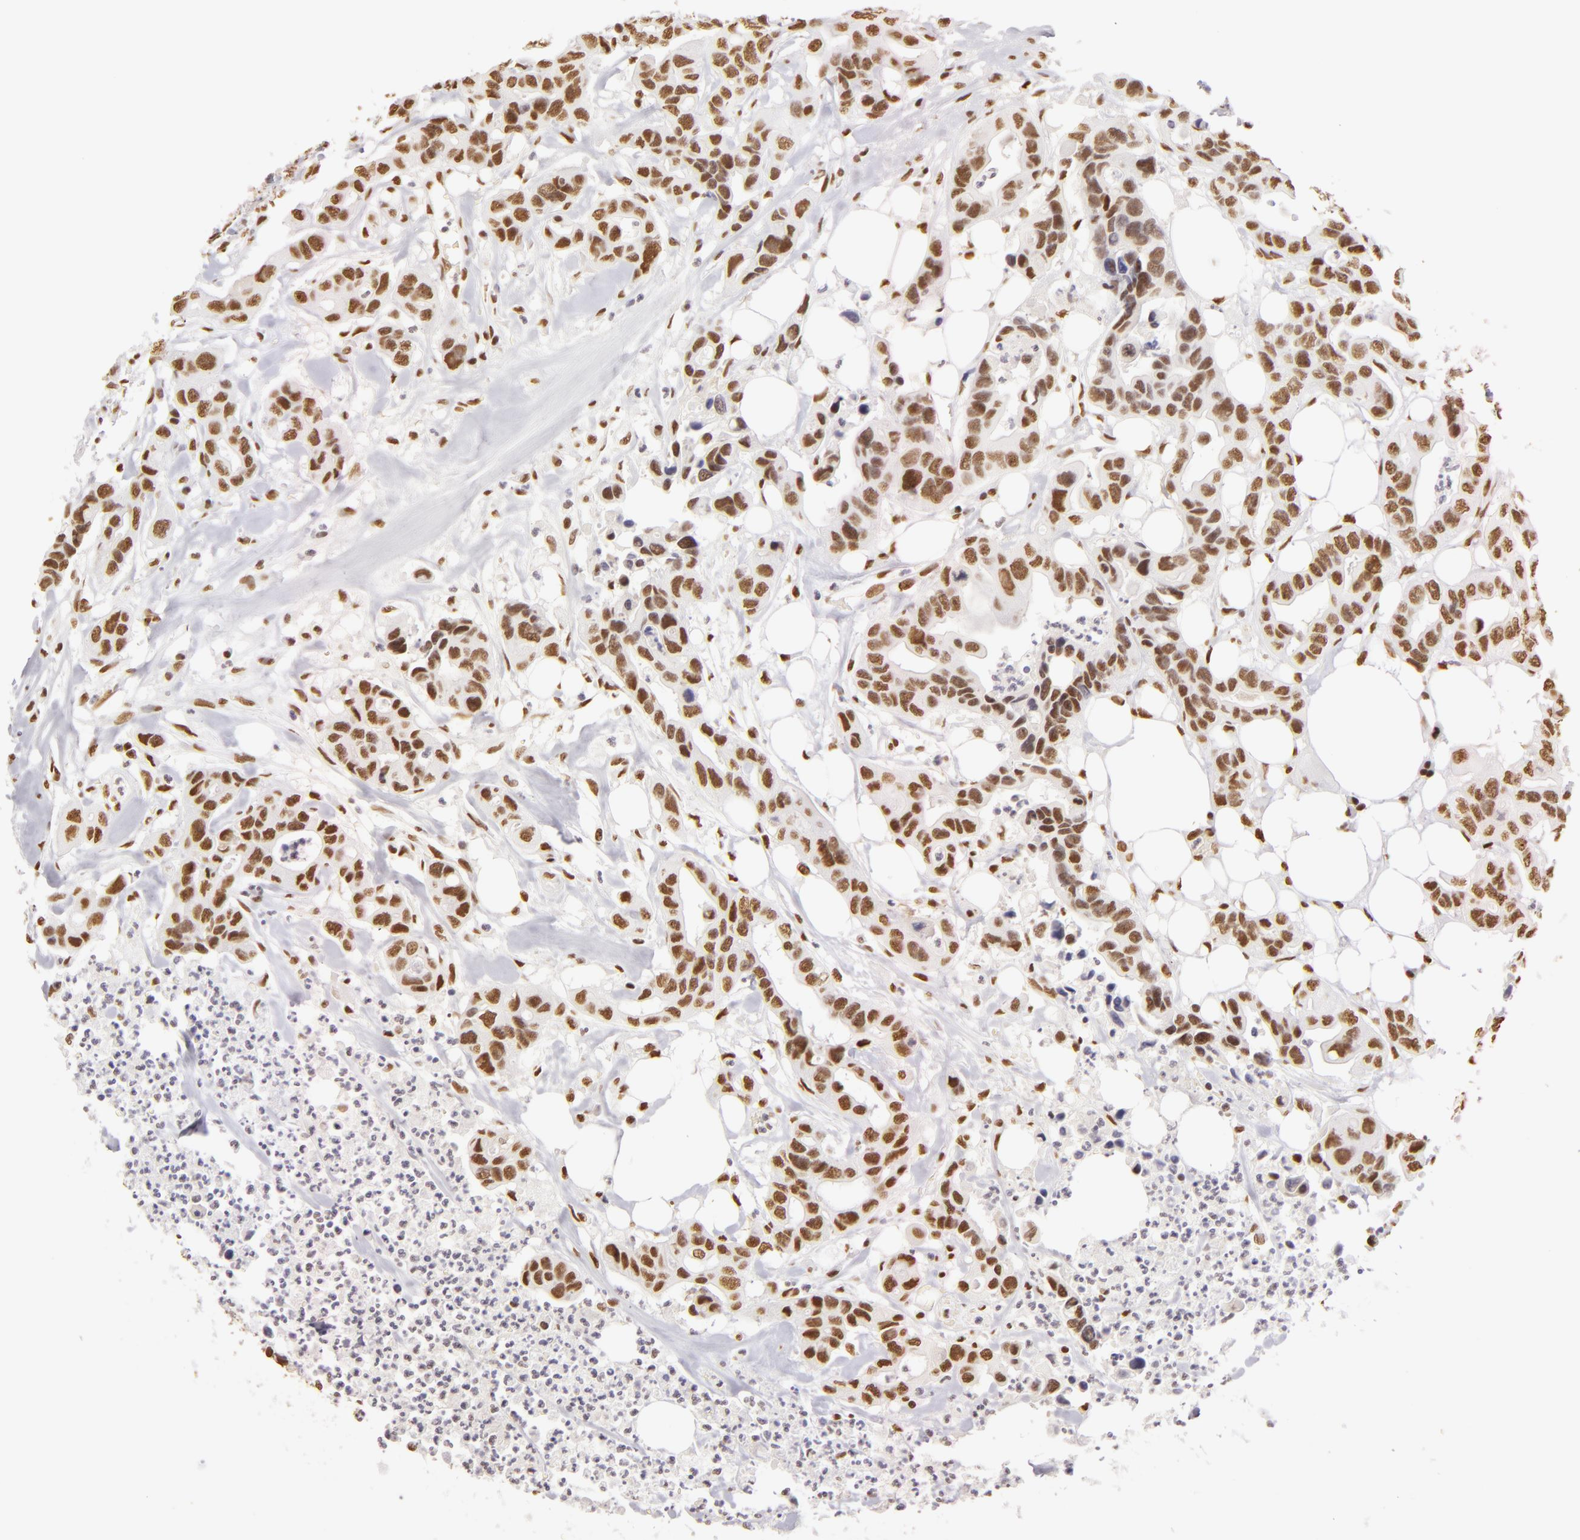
{"staining": {"intensity": "moderate", "quantity": ">75%", "location": "nuclear"}, "tissue": "colorectal cancer", "cell_type": "Tumor cells", "image_type": "cancer", "snomed": [{"axis": "morphology", "description": "Adenocarcinoma, NOS"}, {"axis": "topography", "description": "Colon"}], "caption": "Protein staining of colorectal cancer (adenocarcinoma) tissue exhibits moderate nuclear staining in about >75% of tumor cells.", "gene": "PAPOLA", "patient": {"sex": "female", "age": 70}}